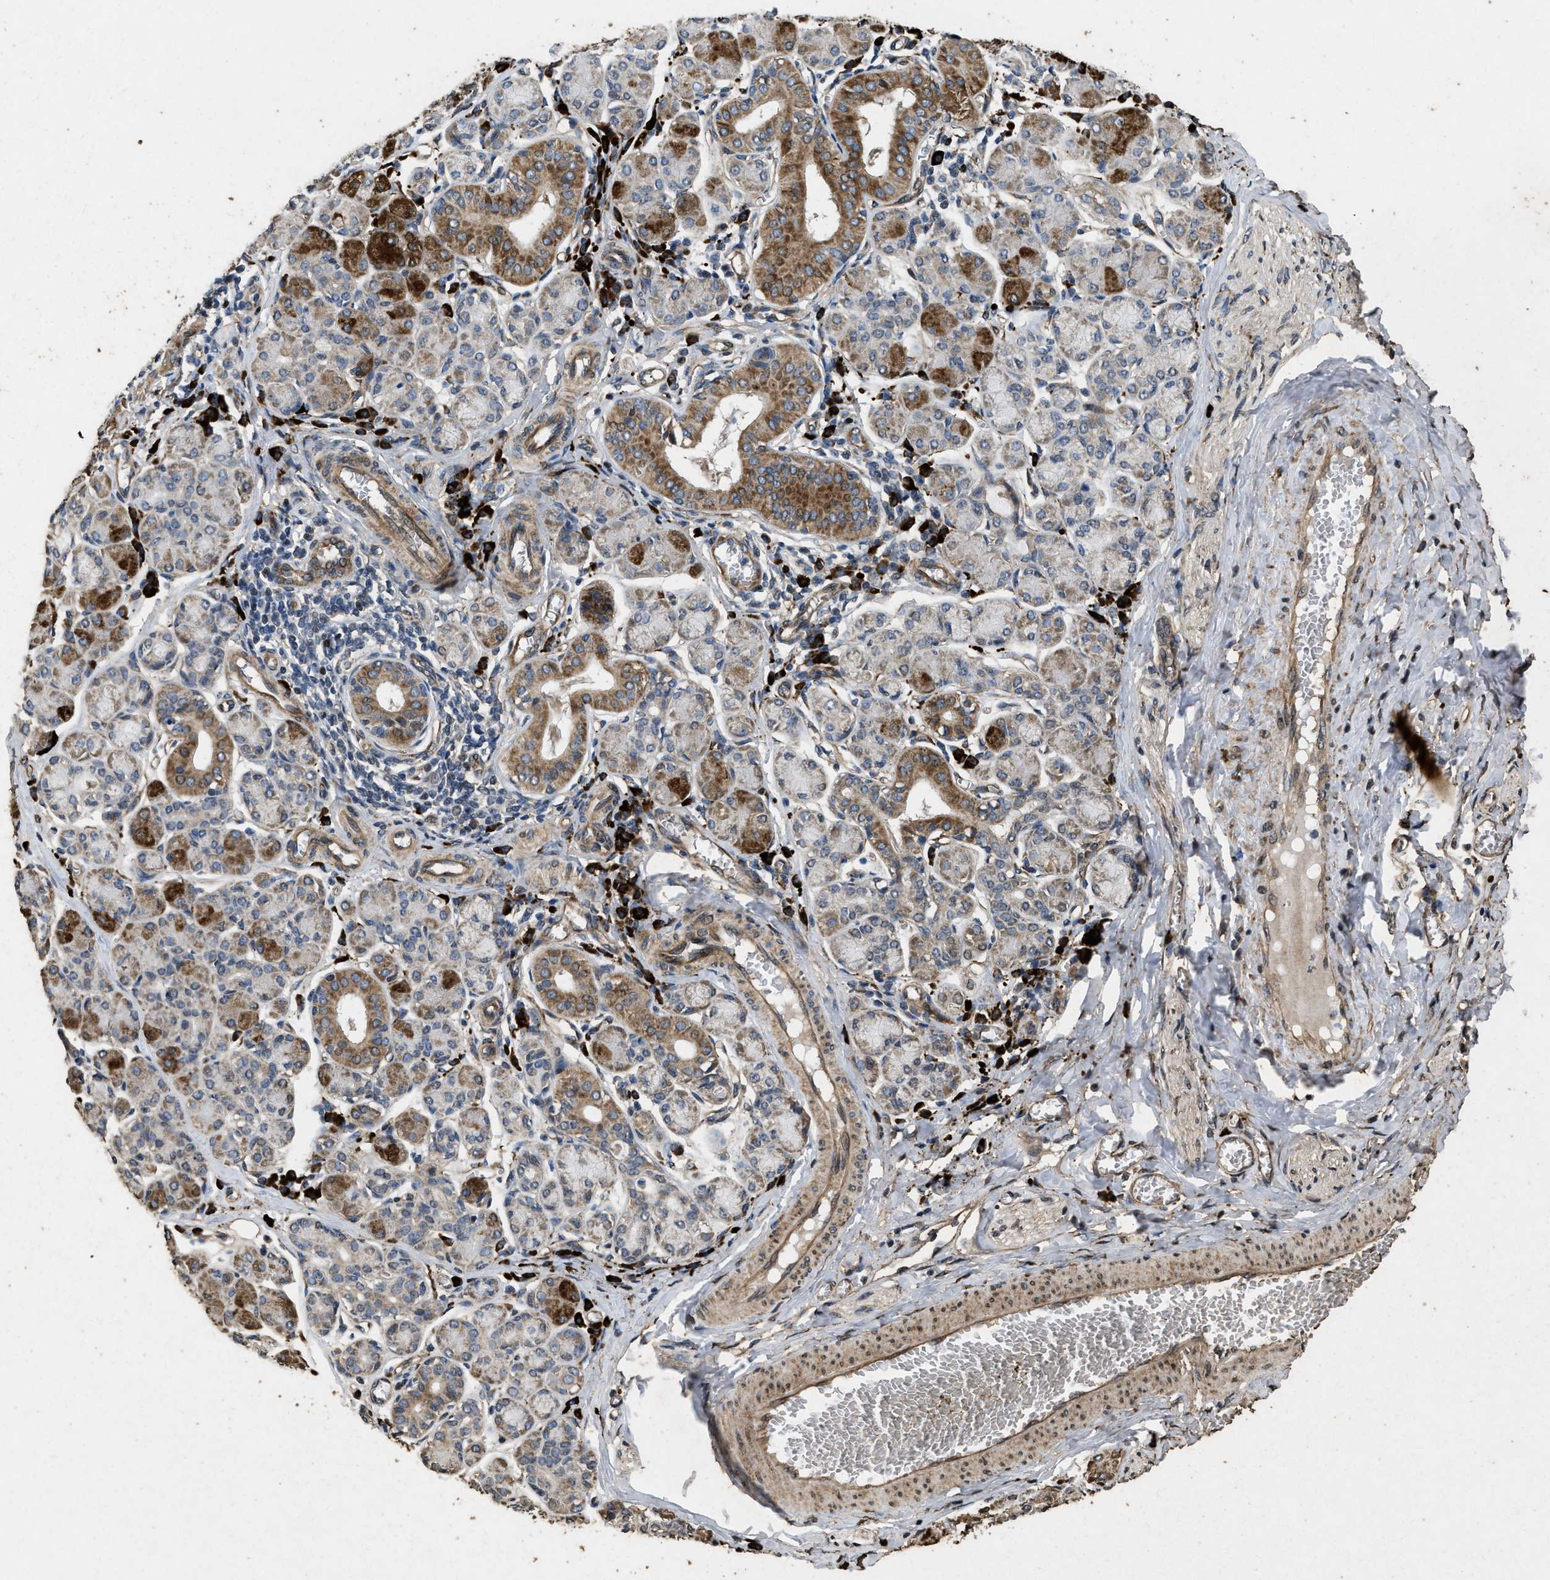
{"staining": {"intensity": "strong", "quantity": "25%-75%", "location": "cytoplasmic/membranous"}, "tissue": "salivary gland", "cell_type": "Glandular cells", "image_type": "normal", "snomed": [{"axis": "morphology", "description": "Normal tissue, NOS"}, {"axis": "morphology", "description": "Inflammation, NOS"}, {"axis": "topography", "description": "Lymph node"}, {"axis": "topography", "description": "Salivary gland"}], "caption": "Immunohistochemical staining of unremarkable salivary gland demonstrates 25%-75% levels of strong cytoplasmic/membranous protein expression in about 25%-75% of glandular cells.", "gene": "HSPA12B", "patient": {"sex": "male", "age": 3}}